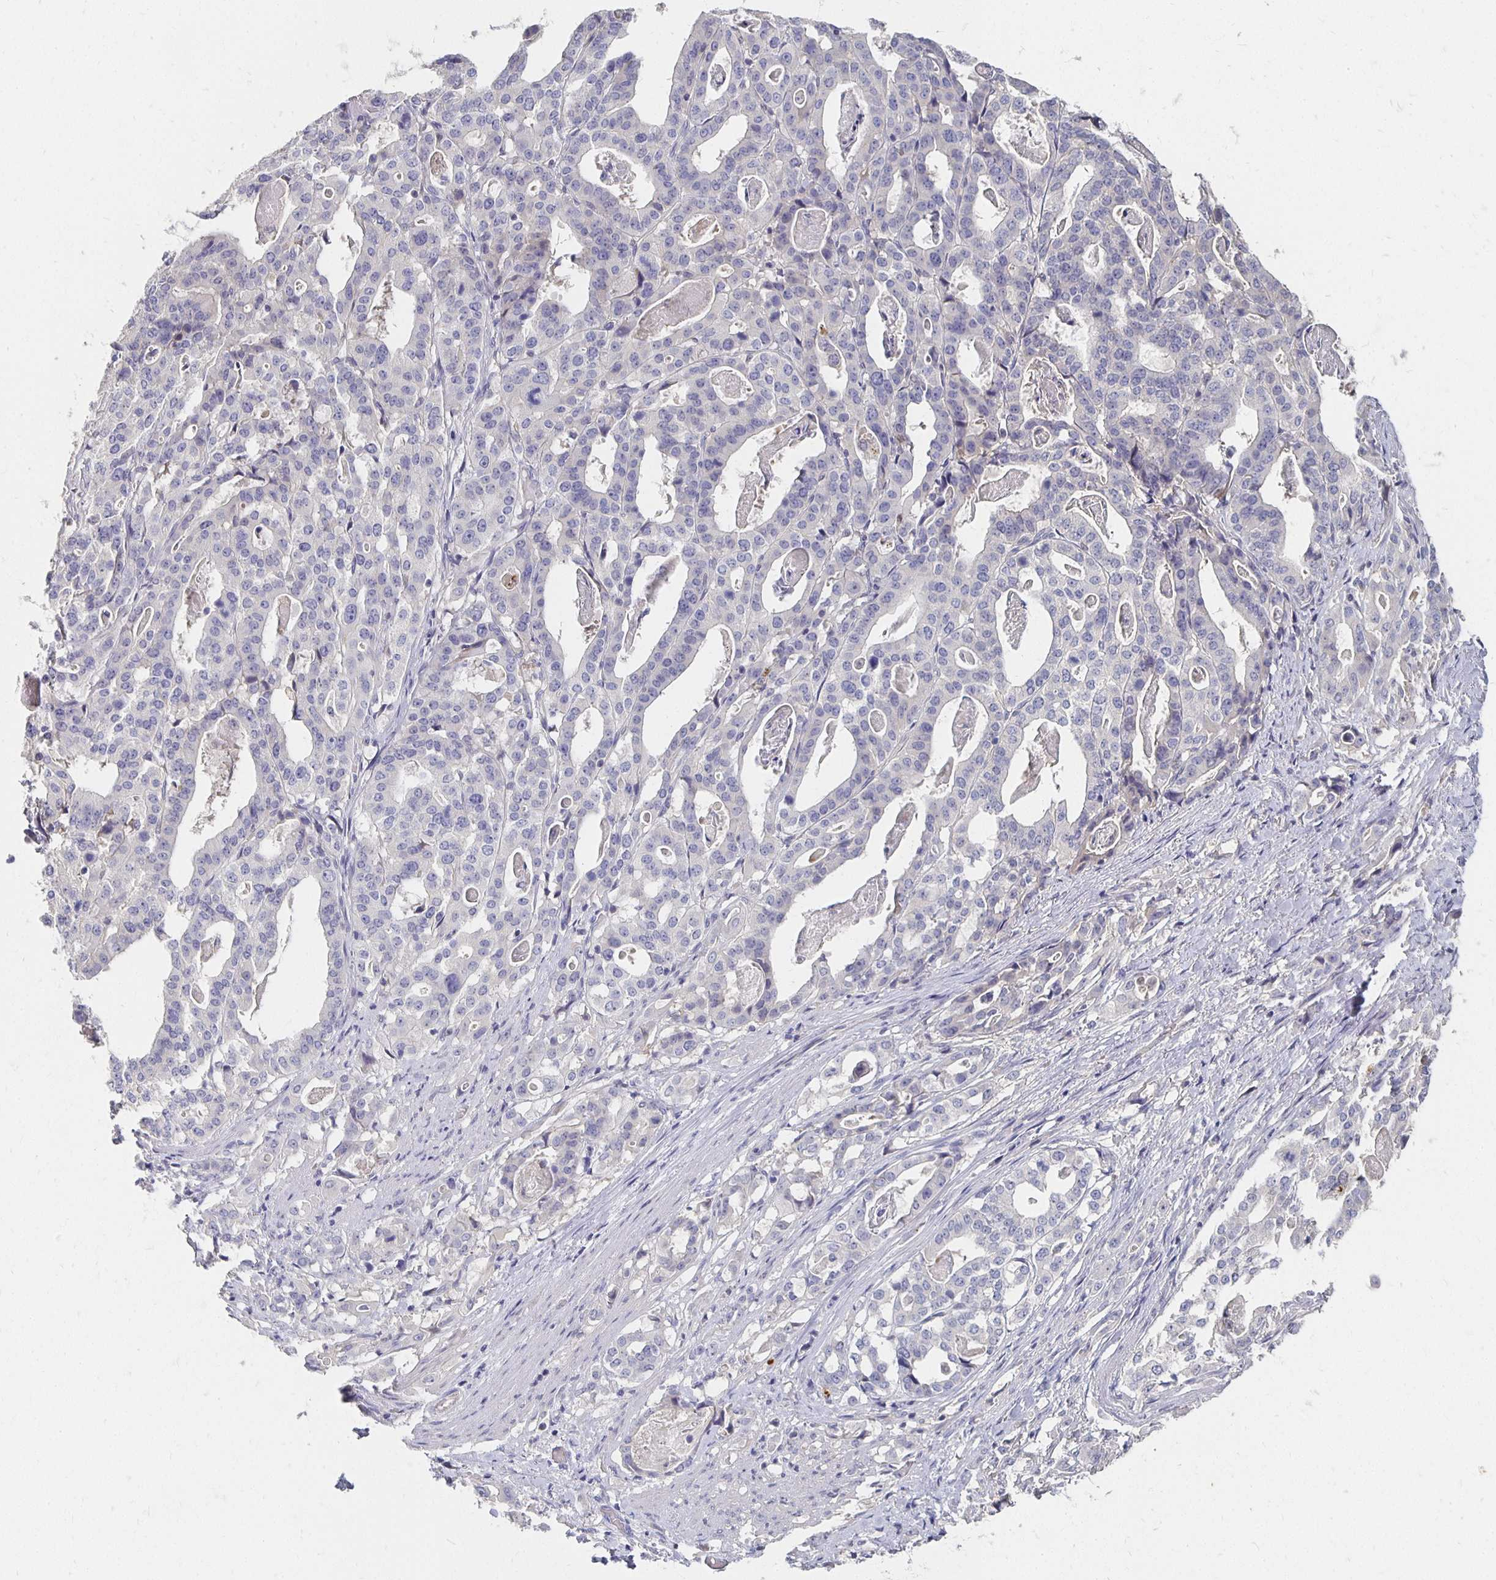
{"staining": {"intensity": "negative", "quantity": "none", "location": "none"}, "tissue": "stomach cancer", "cell_type": "Tumor cells", "image_type": "cancer", "snomed": [{"axis": "morphology", "description": "Adenocarcinoma, NOS"}, {"axis": "topography", "description": "Stomach"}], "caption": "This is an immunohistochemistry (IHC) micrograph of human stomach cancer (adenocarcinoma). There is no positivity in tumor cells.", "gene": "FKRP", "patient": {"sex": "male", "age": 48}}